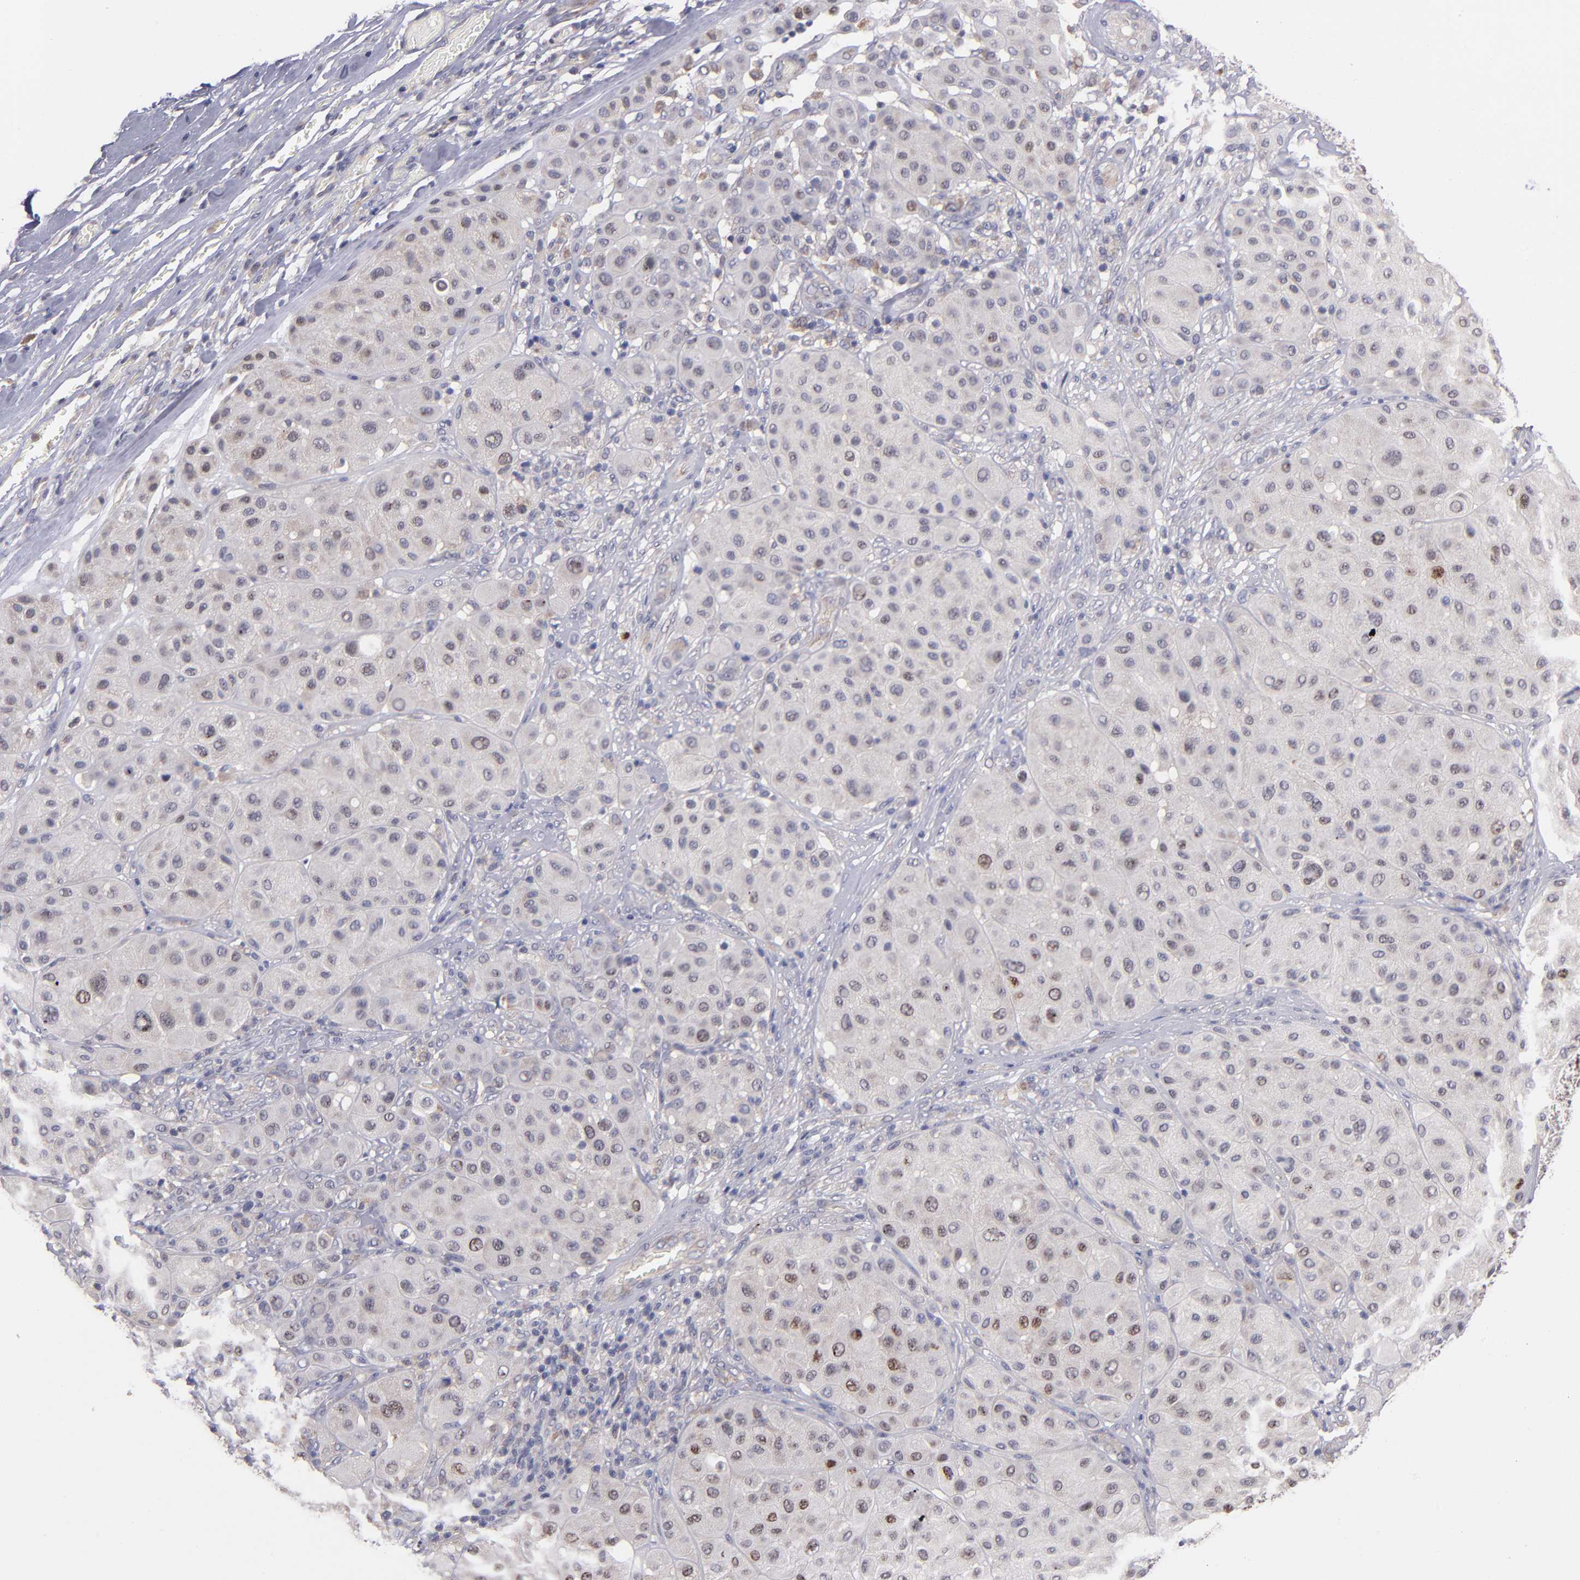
{"staining": {"intensity": "weak", "quantity": ">75%", "location": "cytoplasmic/membranous"}, "tissue": "melanoma", "cell_type": "Tumor cells", "image_type": "cancer", "snomed": [{"axis": "morphology", "description": "Normal tissue, NOS"}, {"axis": "morphology", "description": "Malignant melanoma, Metastatic site"}, {"axis": "topography", "description": "Skin"}], "caption": "Malignant melanoma (metastatic site) stained for a protein (brown) shows weak cytoplasmic/membranous positive expression in about >75% of tumor cells.", "gene": "EIF3L", "patient": {"sex": "male", "age": 41}}